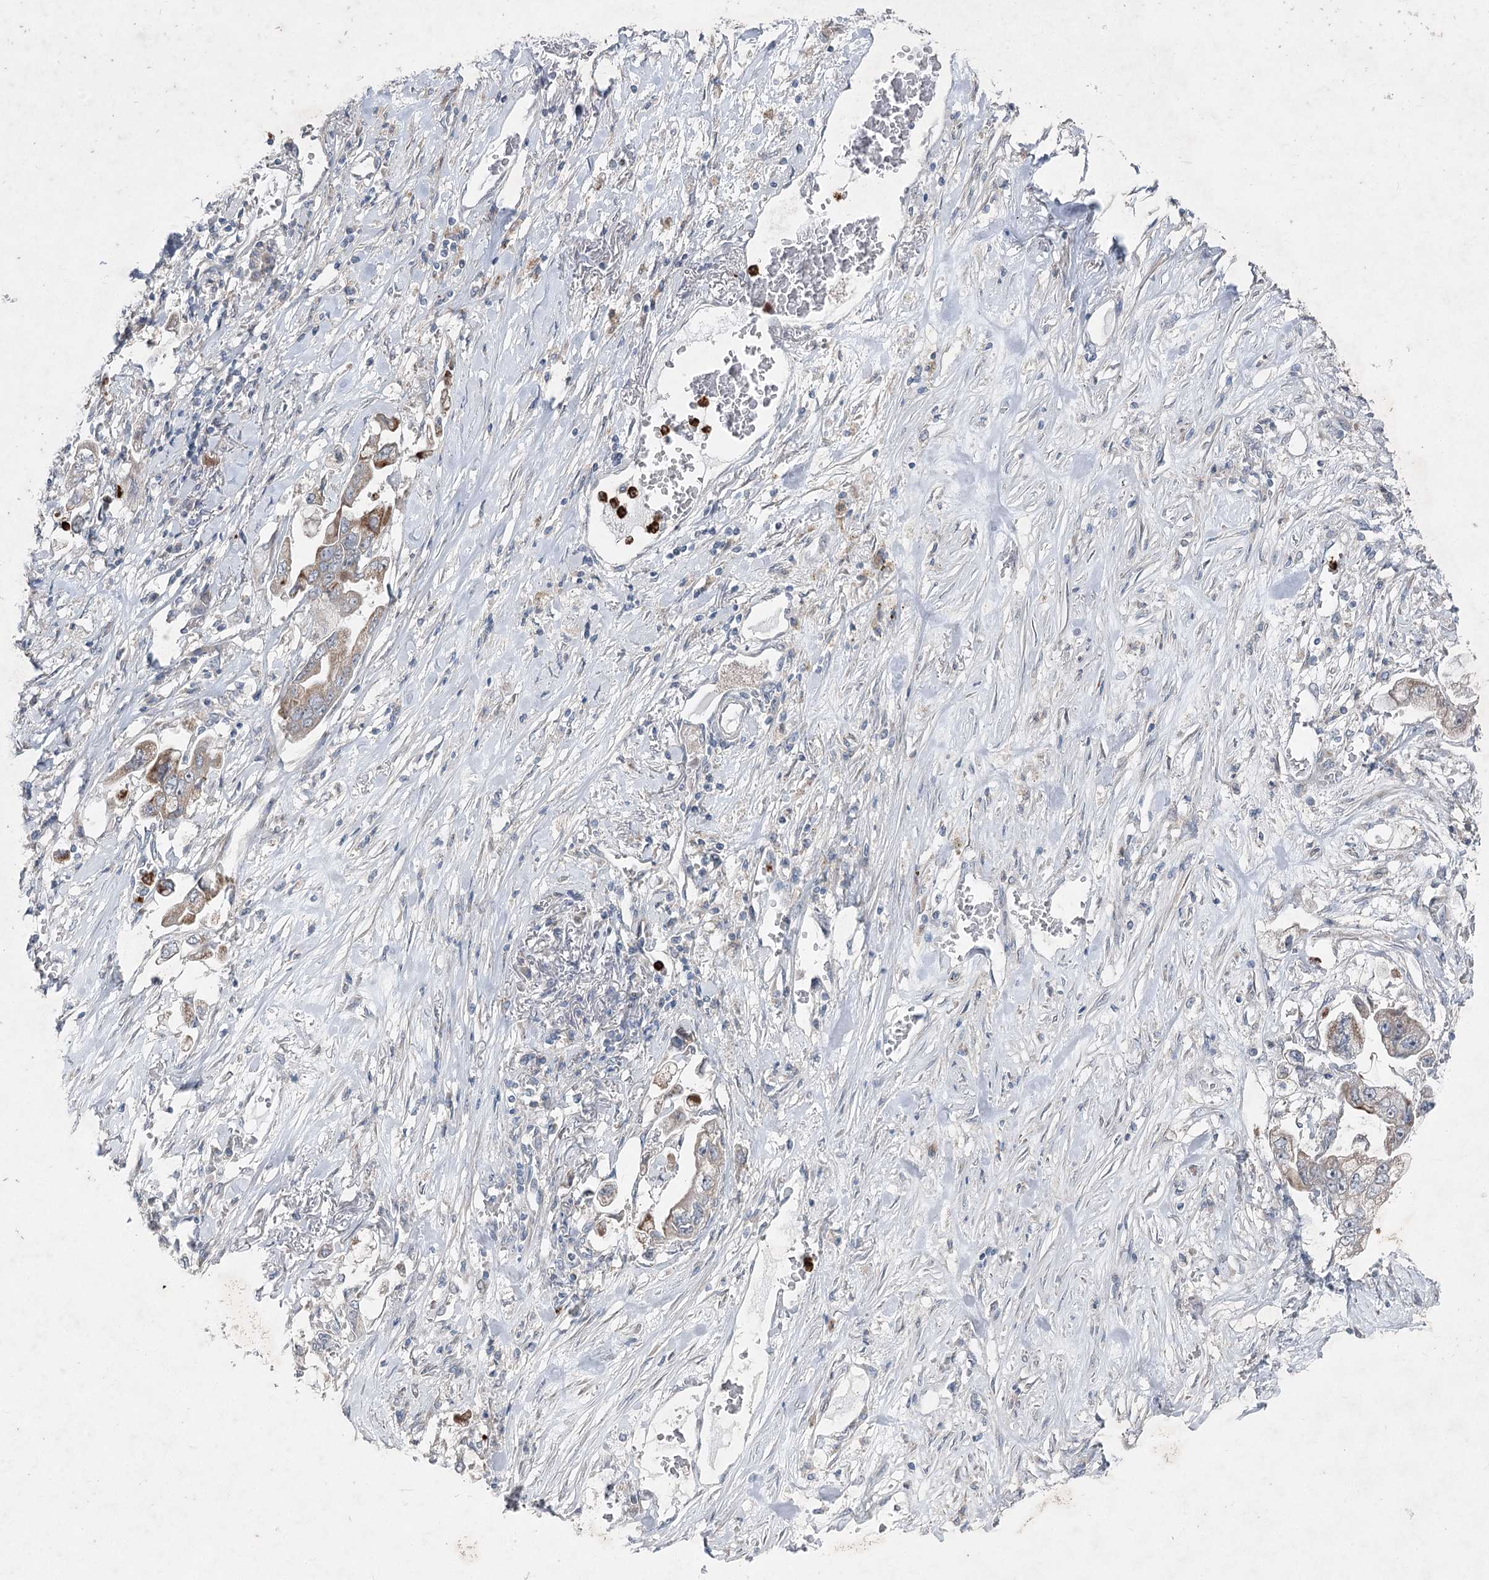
{"staining": {"intensity": "weak", "quantity": "<25%", "location": "cytoplasmic/membranous"}, "tissue": "stomach cancer", "cell_type": "Tumor cells", "image_type": "cancer", "snomed": [{"axis": "morphology", "description": "Adenocarcinoma, NOS"}, {"axis": "topography", "description": "Stomach"}], "caption": "There is no significant staining in tumor cells of adenocarcinoma (stomach).", "gene": "PLA2G12A", "patient": {"sex": "male", "age": 62}}